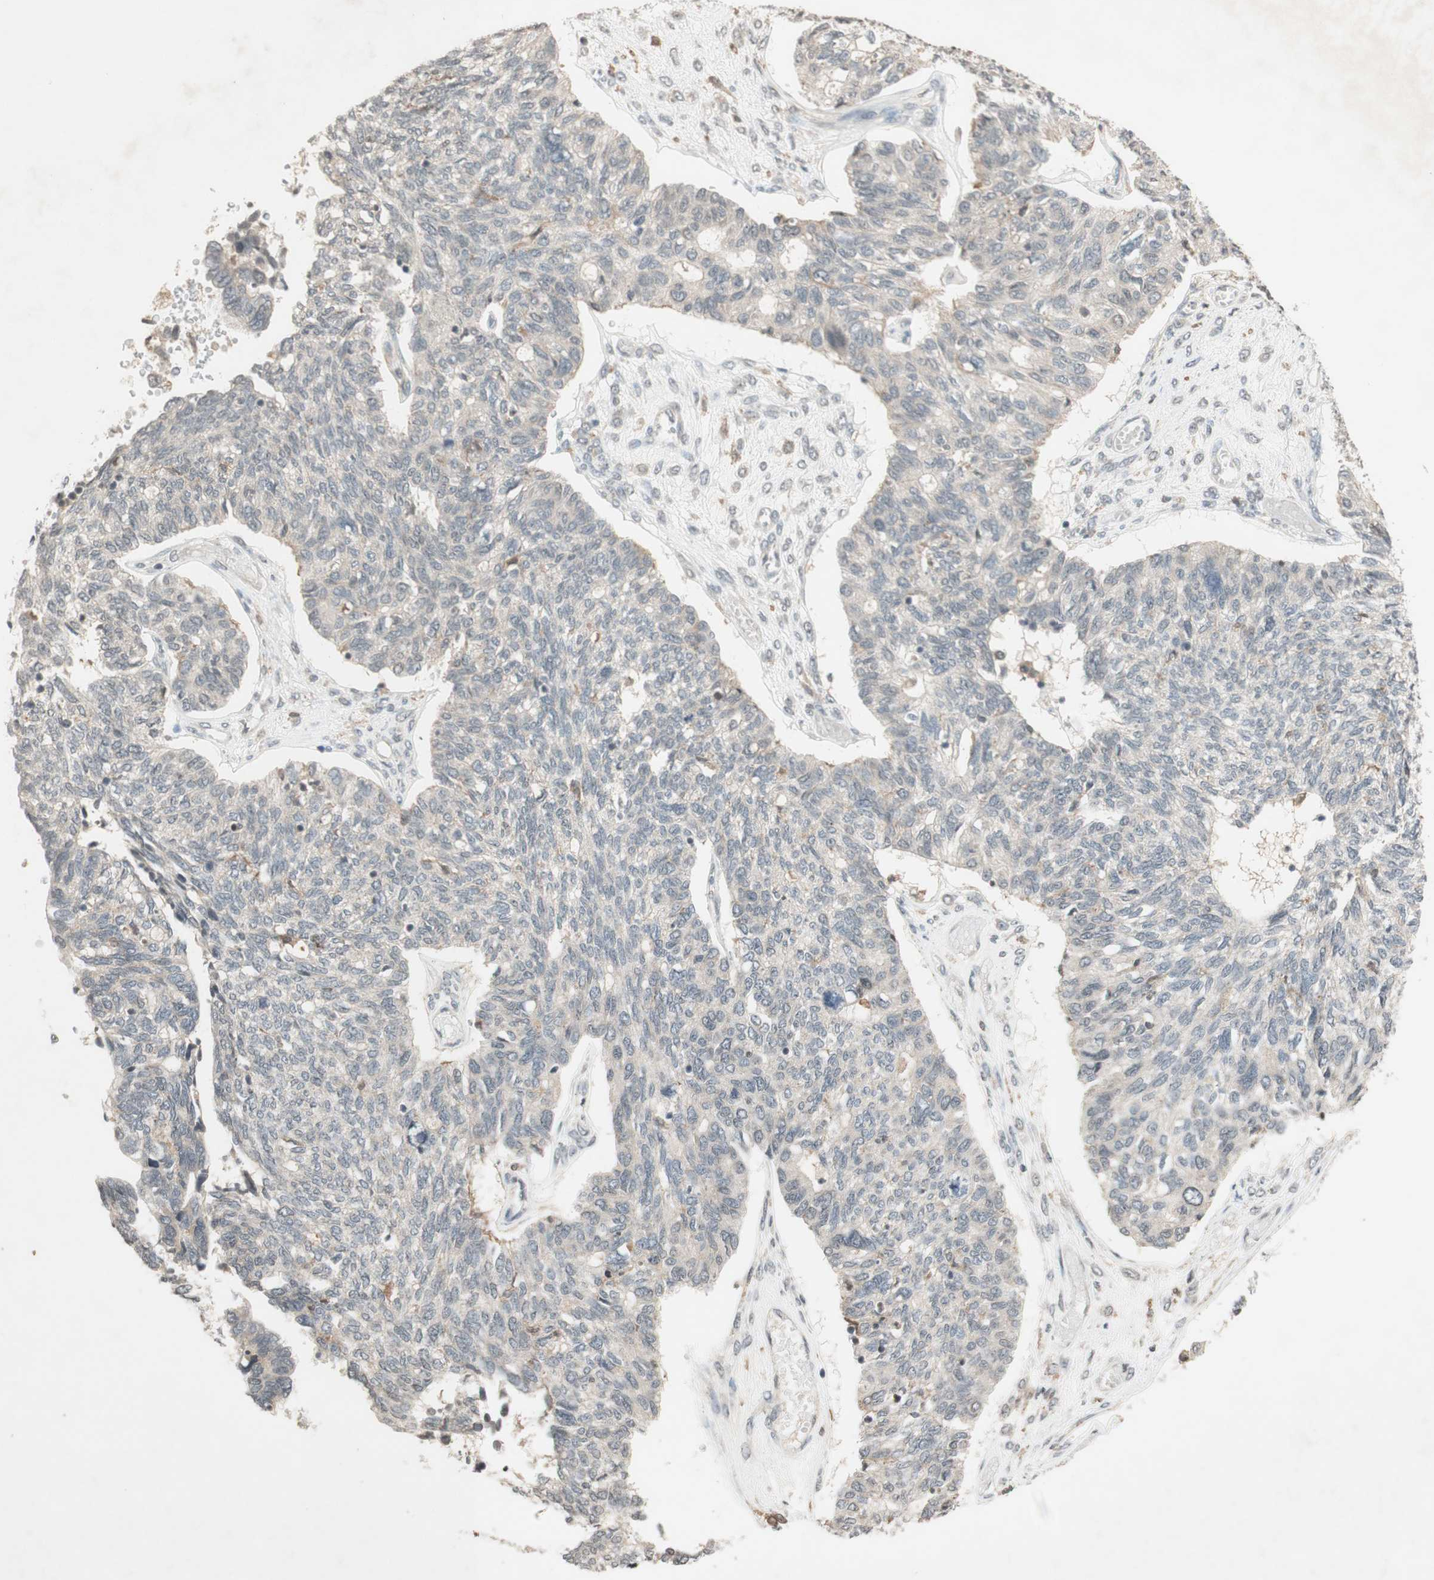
{"staining": {"intensity": "negative", "quantity": "none", "location": "none"}, "tissue": "ovarian cancer", "cell_type": "Tumor cells", "image_type": "cancer", "snomed": [{"axis": "morphology", "description": "Cystadenocarcinoma, serous, NOS"}, {"axis": "topography", "description": "Ovary"}], "caption": "Human serous cystadenocarcinoma (ovarian) stained for a protein using IHC demonstrates no positivity in tumor cells.", "gene": "GLI1", "patient": {"sex": "female", "age": 79}}